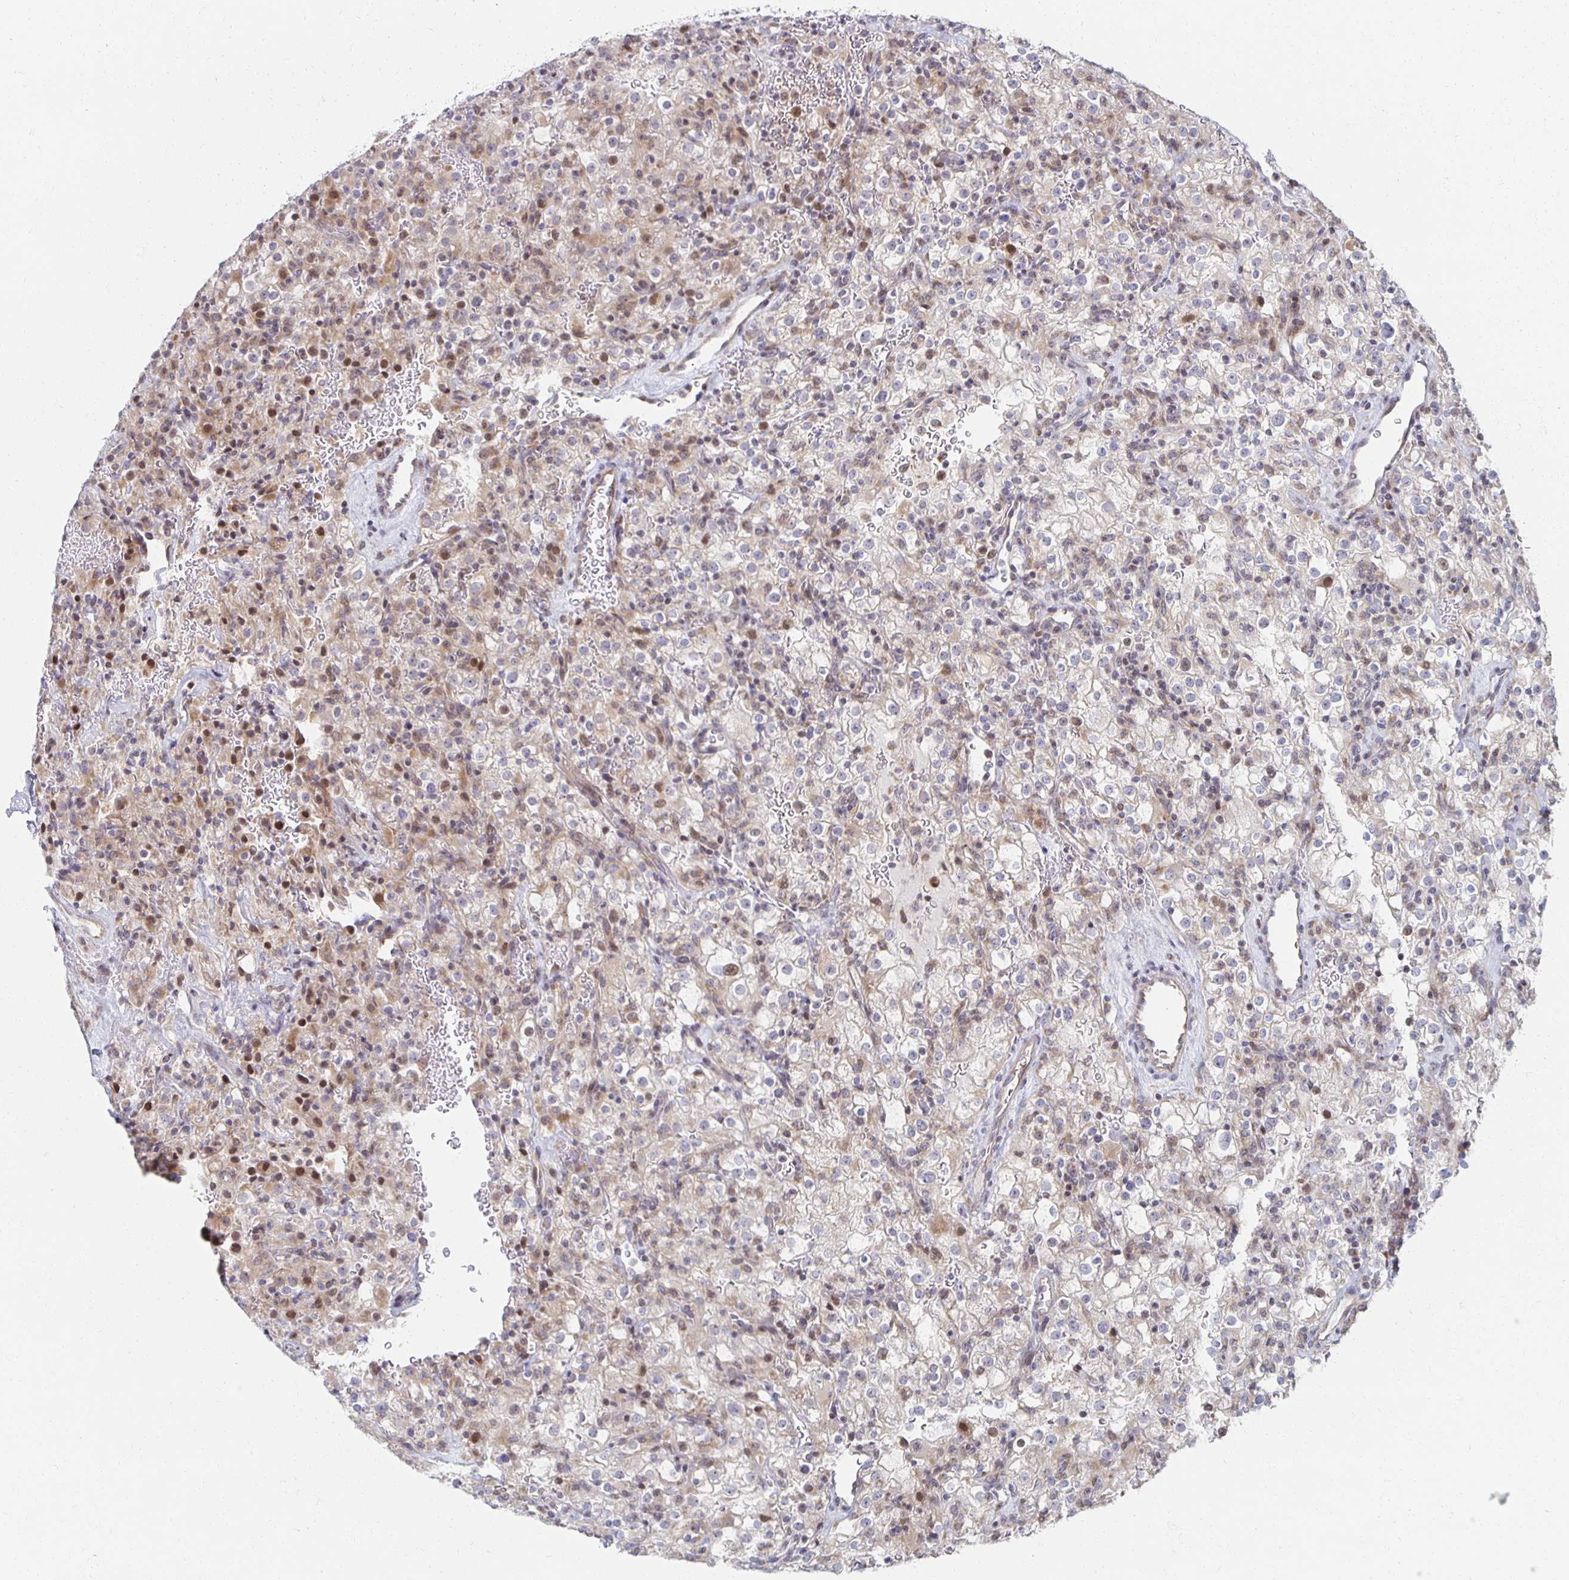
{"staining": {"intensity": "moderate", "quantity": "<25%", "location": "cytoplasmic/membranous,nuclear"}, "tissue": "renal cancer", "cell_type": "Tumor cells", "image_type": "cancer", "snomed": [{"axis": "morphology", "description": "Adenocarcinoma, NOS"}, {"axis": "topography", "description": "Kidney"}], "caption": "IHC photomicrograph of renal cancer (adenocarcinoma) stained for a protein (brown), which displays low levels of moderate cytoplasmic/membranous and nuclear staining in about <25% of tumor cells.", "gene": "HCFC1R1", "patient": {"sex": "female", "age": 74}}